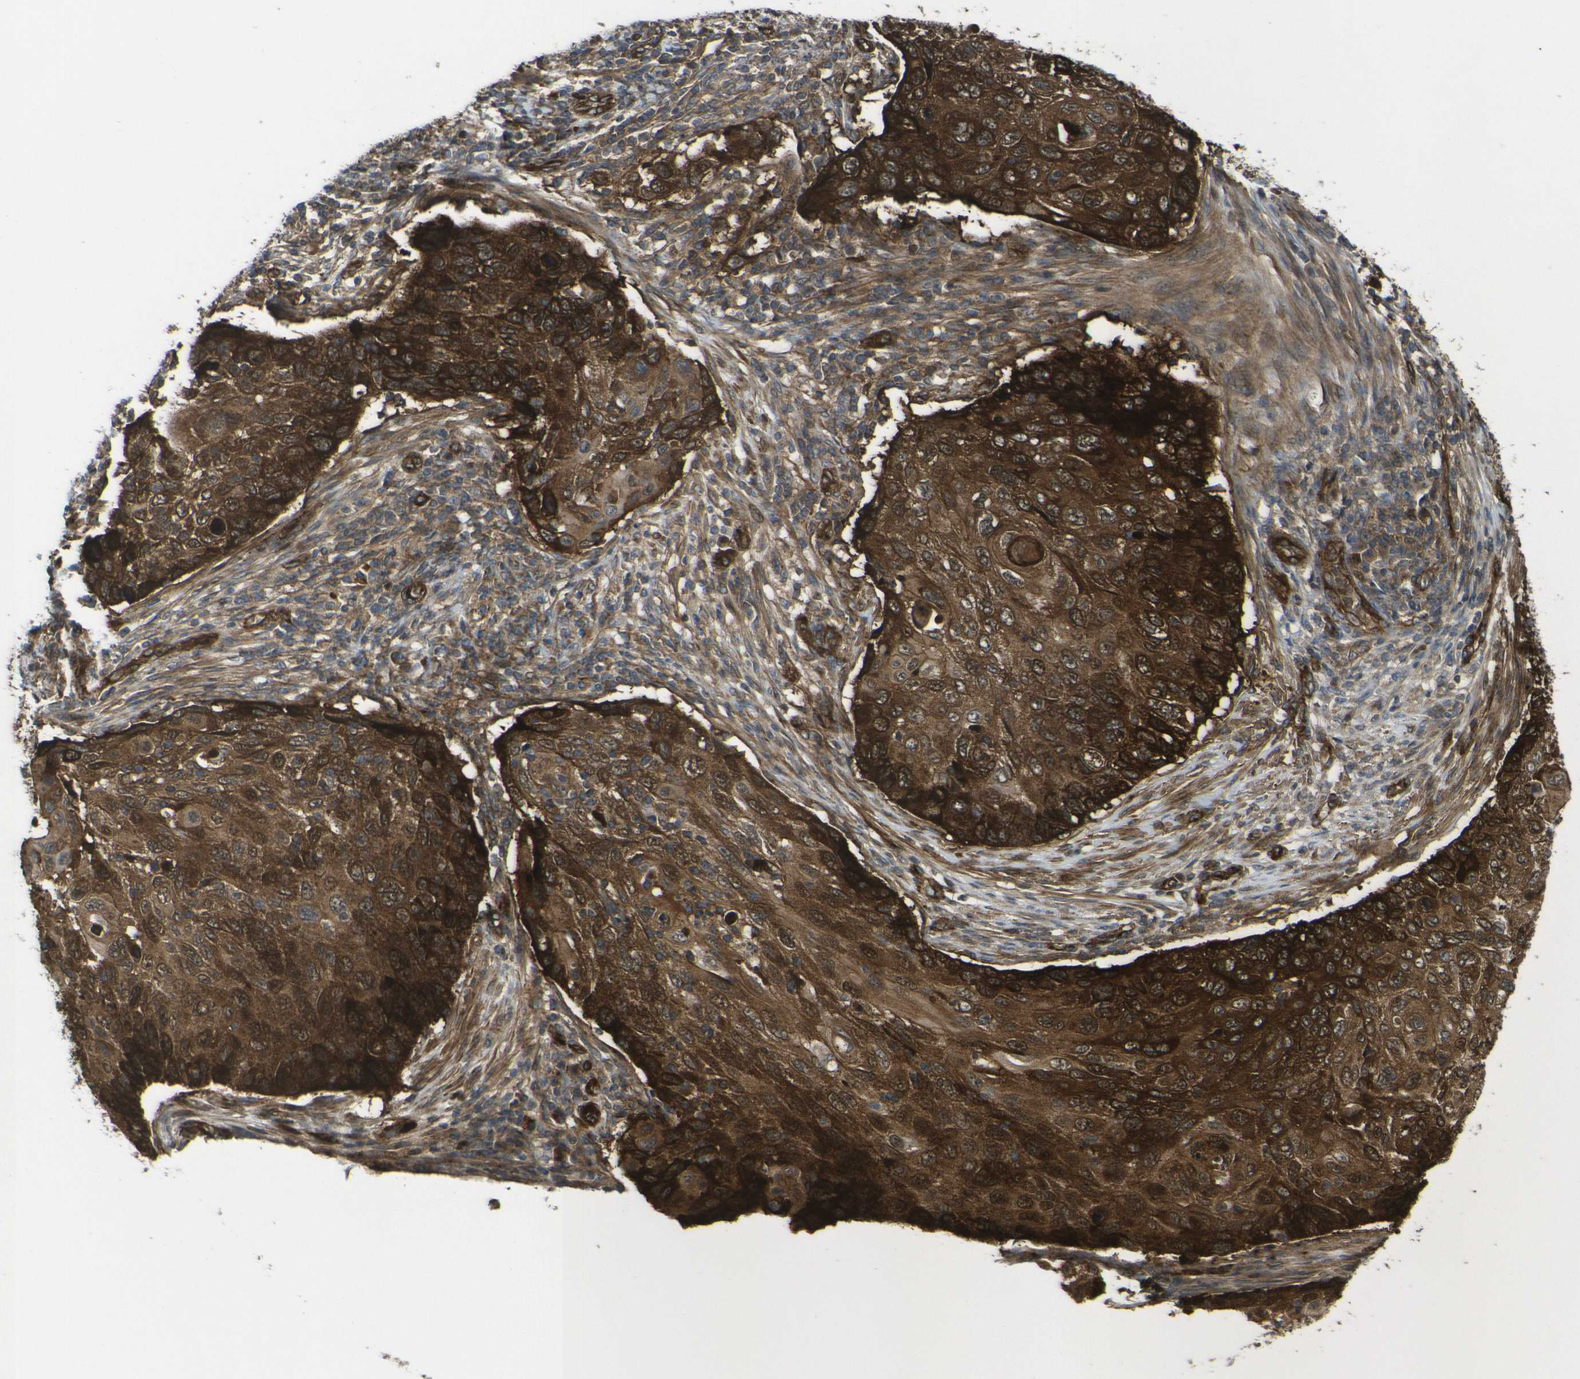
{"staining": {"intensity": "strong", "quantity": ">75%", "location": "cytoplasmic/membranous,nuclear"}, "tissue": "cervical cancer", "cell_type": "Tumor cells", "image_type": "cancer", "snomed": [{"axis": "morphology", "description": "Squamous cell carcinoma, NOS"}, {"axis": "topography", "description": "Cervix"}], "caption": "Brown immunohistochemical staining in human cervical squamous cell carcinoma demonstrates strong cytoplasmic/membranous and nuclear staining in about >75% of tumor cells. (DAB = brown stain, brightfield microscopy at high magnification).", "gene": "ECE1", "patient": {"sex": "female", "age": 70}}